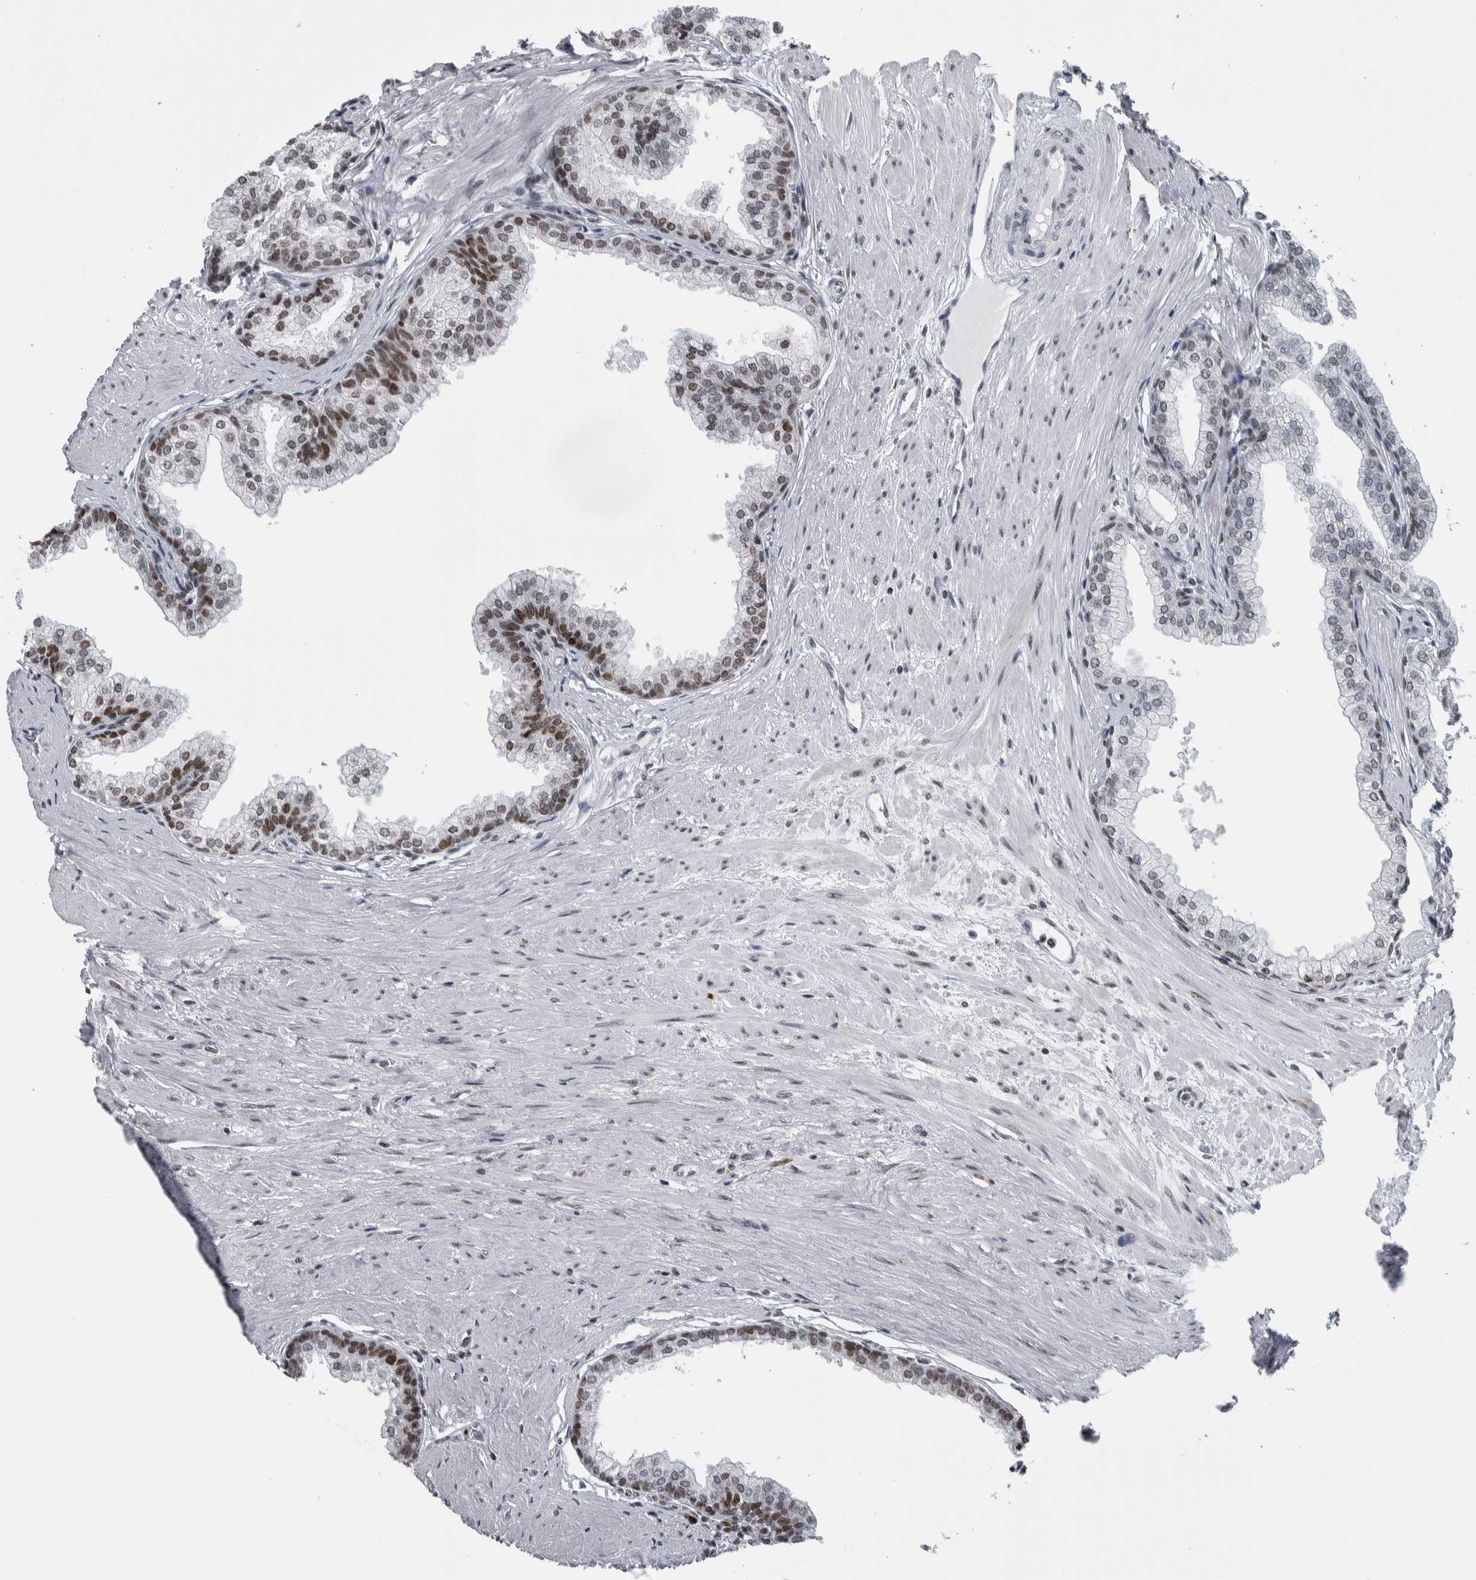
{"staining": {"intensity": "moderate", "quantity": ">75%", "location": "nuclear"}, "tissue": "prostate", "cell_type": "Glandular cells", "image_type": "normal", "snomed": [{"axis": "morphology", "description": "Normal tissue, NOS"}, {"axis": "morphology", "description": "Urothelial carcinoma, Low grade"}, {"axis": "topography", "description": "Urinary bladder"}, {"axis": "topography", "description": "Prostate"}], "caption": "Brown immunohistochemical staining in unremarkable prostate displays moderate nuclear staining in about >75% of glandular cells.", "gene": "TOP2B", "patient": {"sex": "male", "age": 60}}